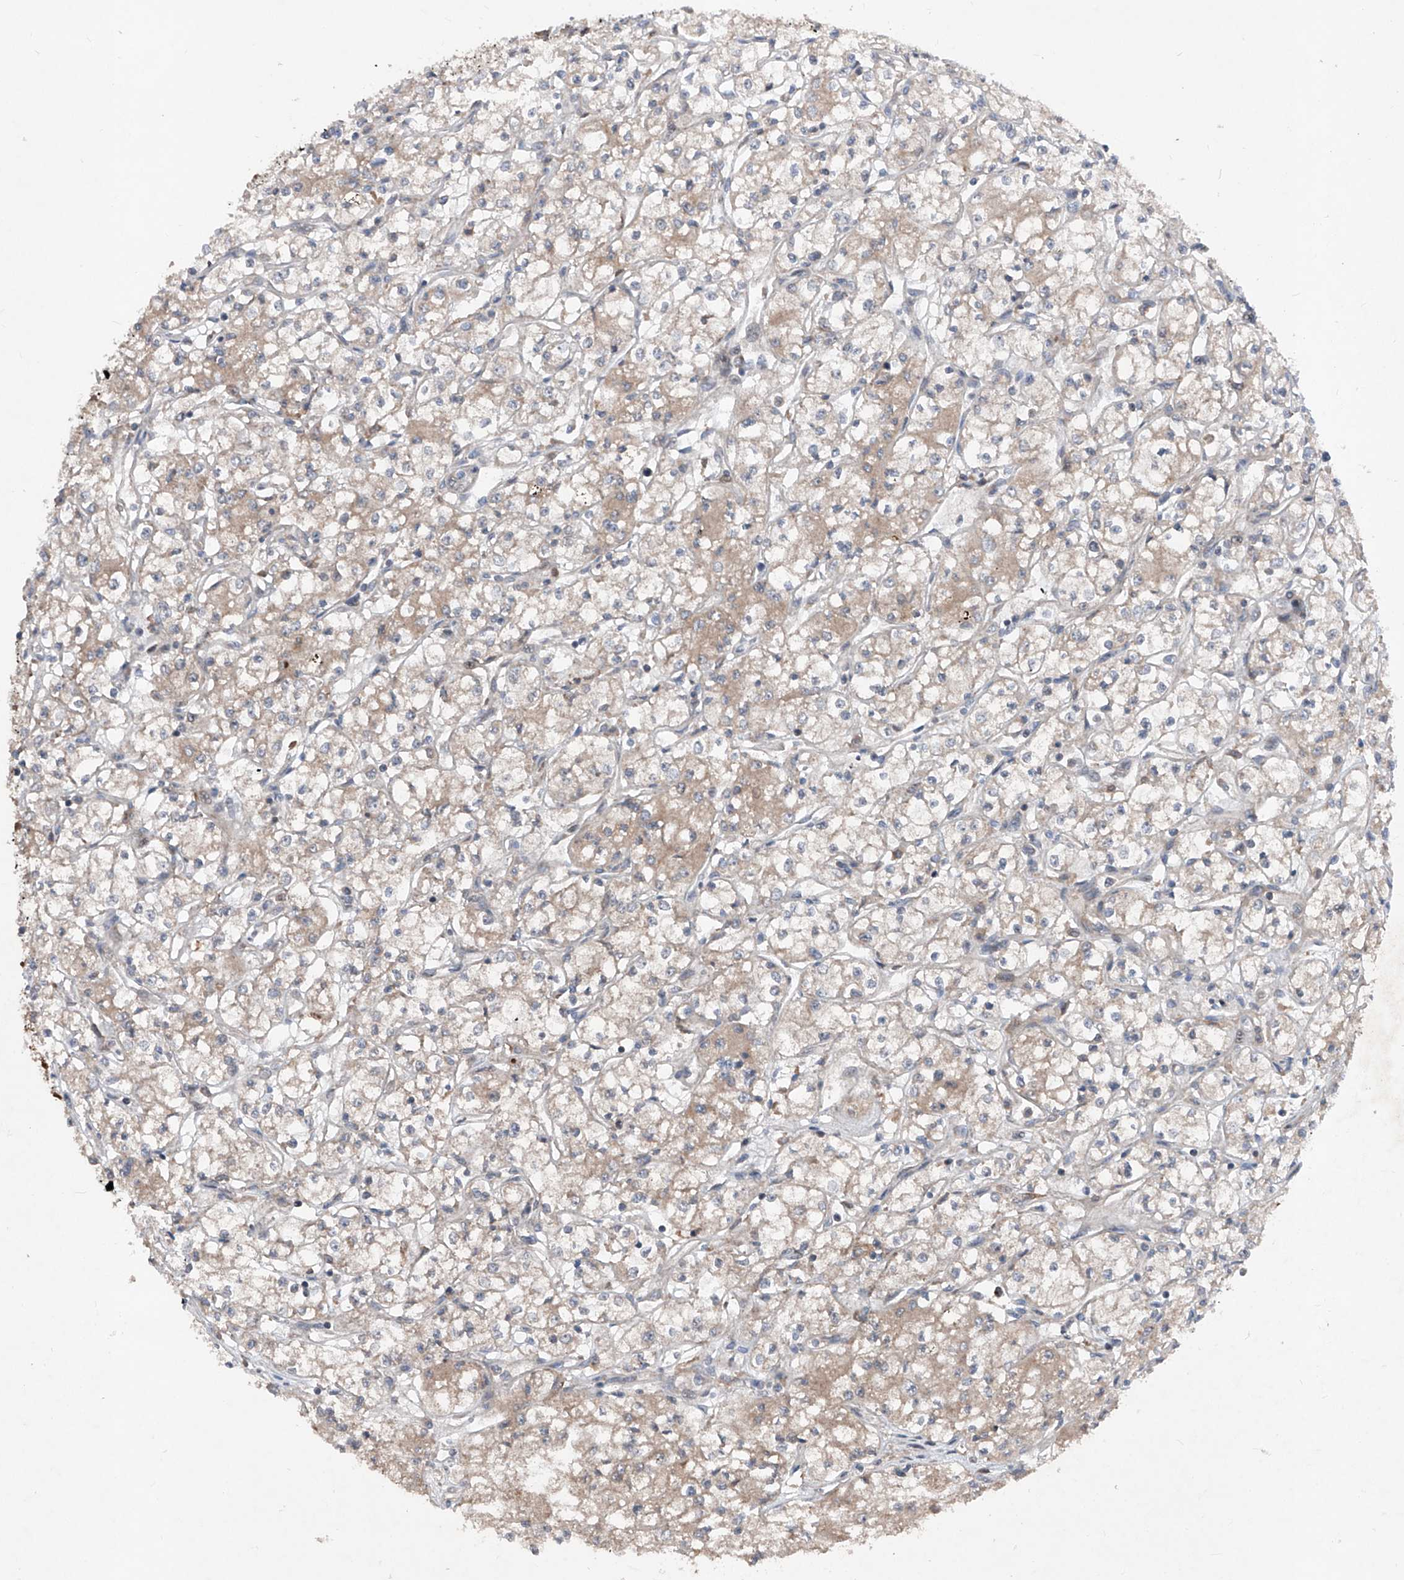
{"staining": {"intensity": "weak", "quantity": "25%-75%", "location": "cytoplasmic/membranous"}, "tissue": "renal cancer", "cell_type": "Tumor cells", "image_type": "cancer", "snomed": [{"axis": "morphology", "description": "Adenocarcinoma, NOS"}, {"axis": "topography", "description": "Kidney"}], "caption": "A micrograph showing weak cytoplasmic/membranous expression in about 25%-75% of tumor cells in adenocarcinoma (renal), as visualized by brown immunohistochemical staining.", "gene": "DAD1", "patient": {"sex": "male", "age": 59}}